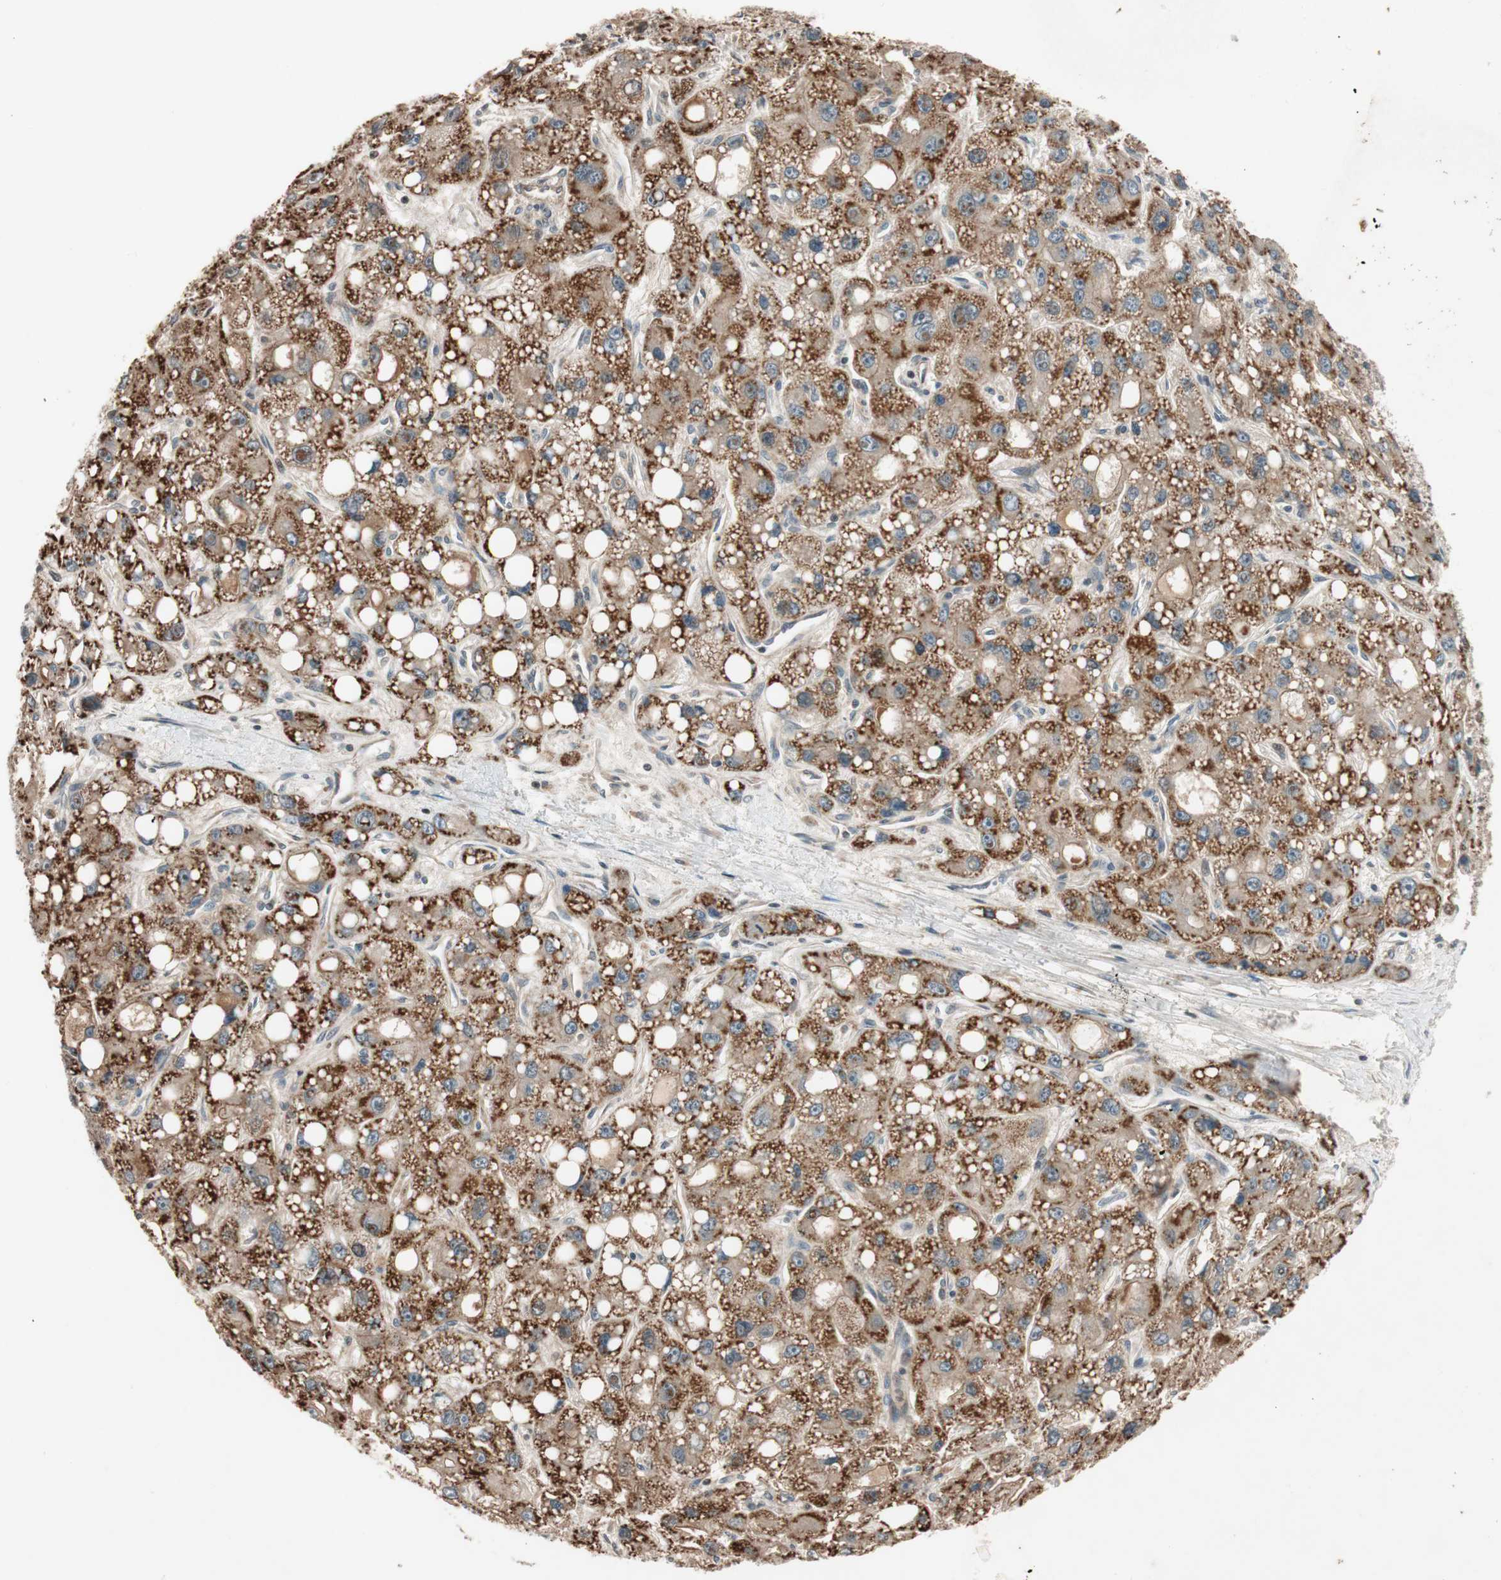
{"staining": {"intensity": "moderate", "quantity": ">75%", "location": "cytoplasmic/membranous"}, "tissue": "liver cancer", "cell_type": "Tumor cells", "image_type": "cancer", "snomed": [{"axis": "morphology", "description": "Carcinoma, Hepatocellular, NOS"}, {"axis": "topography", "description": "Liver"}], "caption": "The image reveals immunohistochemical staining of liver hepatocellular carcinoma. There is moderate cytoplasmic/membranous staining is appreciated in approximately >75% of tumor cells. Immunohistochemistry stains the protein of interest in brown and the nuclei are stained blue.", "gene": "GCLM", "patient": {"sex": "male", "age": 55}}